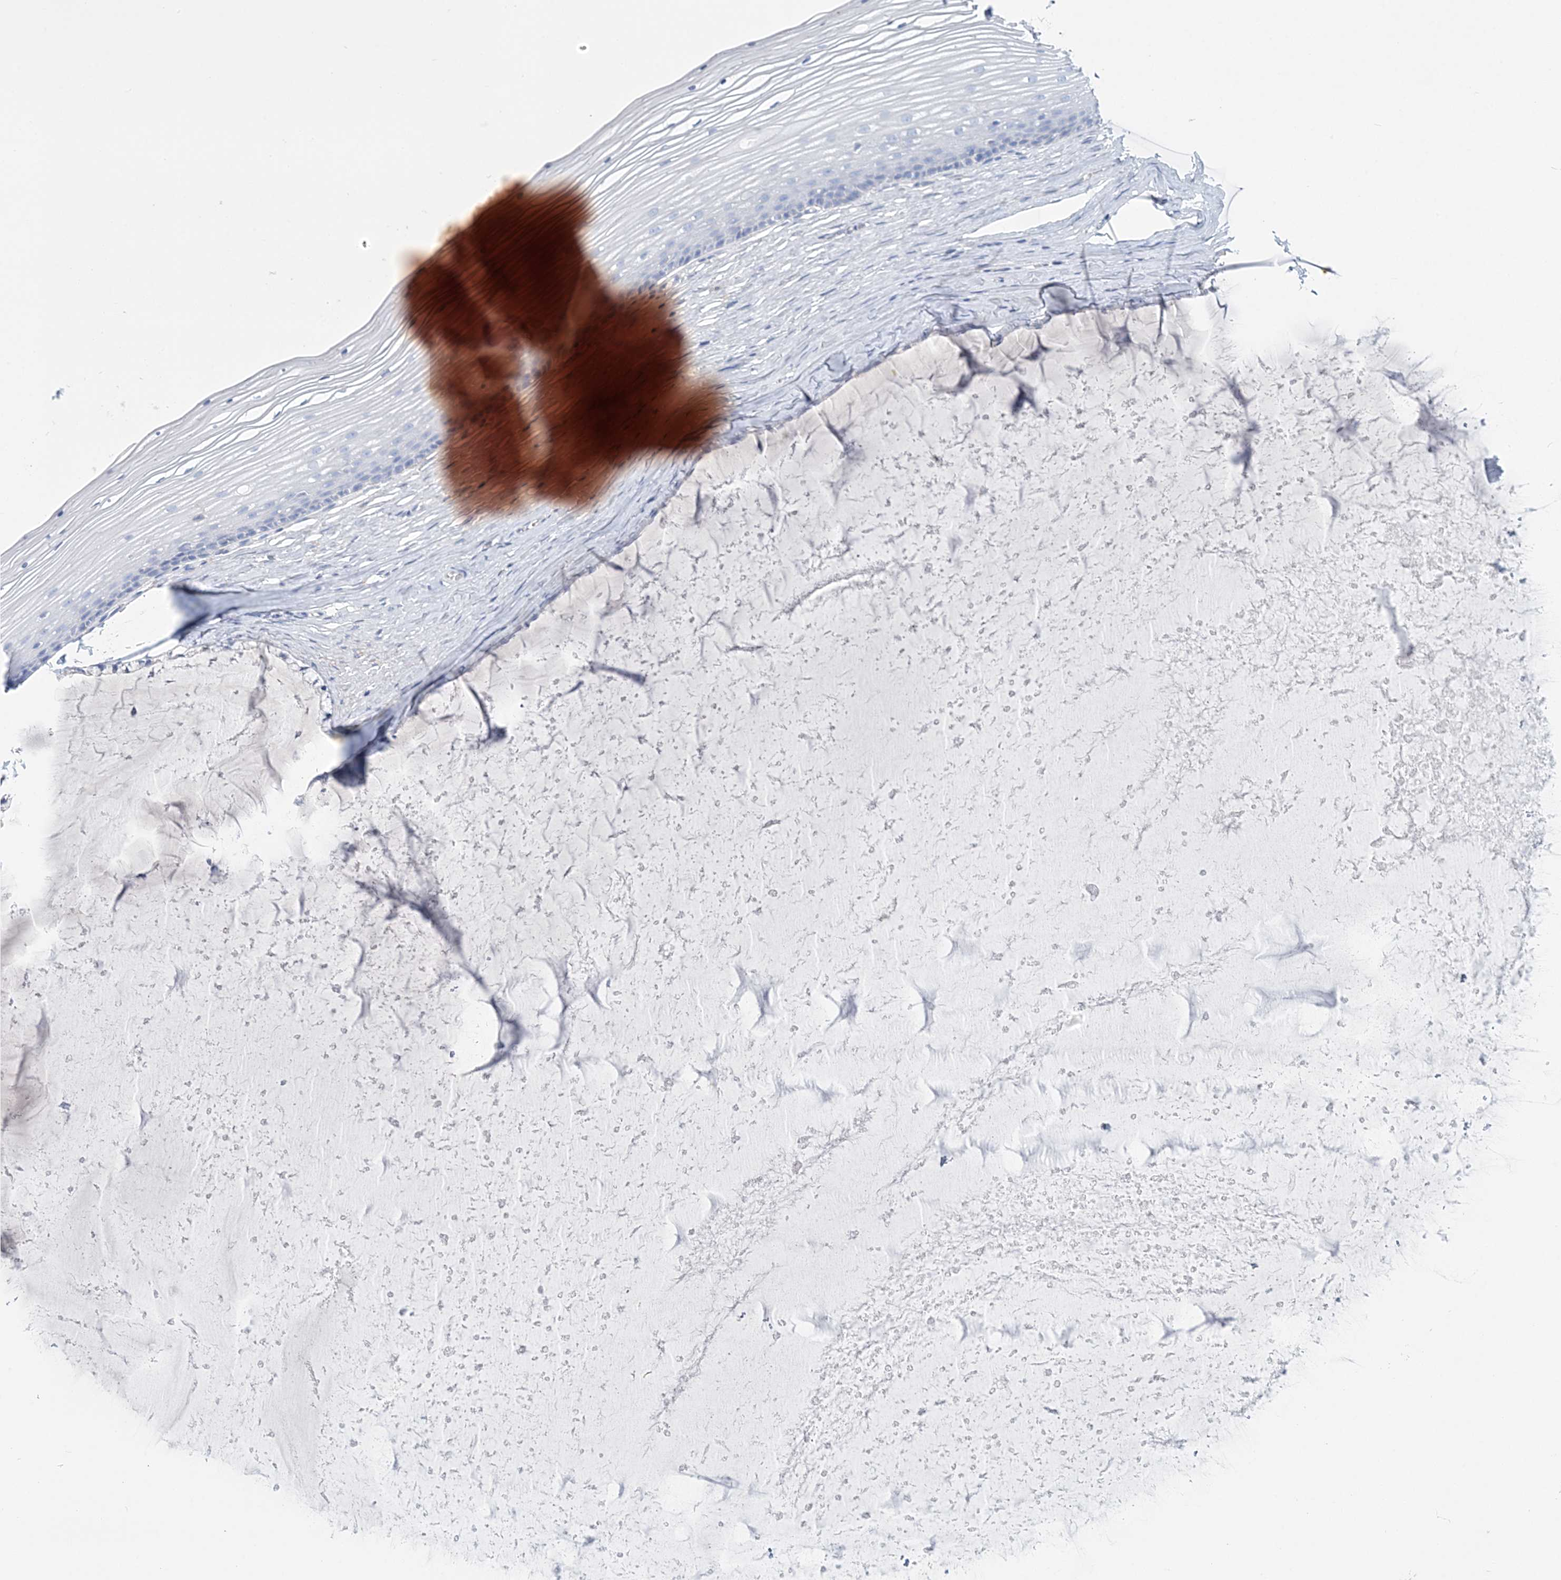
{"staining": {"intensity": "negative", "quantity": "none", "location": "none"}, "tissue": "vagina", "cell_type": "Squamous epithelial cells", "image_type": "normal", "snomed": [{"axis": "morphology", "description": "Normal tissue, NOS"}, {"axis": "topography", "description": "Vagina"}, {"axis": "topography", "description": "Cervix"}], "caption": "The immunohistochemistry image has no significant staining in squamous epithelial cells of vagina. (Brightfield microscopy of DAB (3,3'-diaminobenzidine) immunohistochemistry at high magnification).", "gene": "NKX6", "patient": {"sex": "female", "age": 40}}